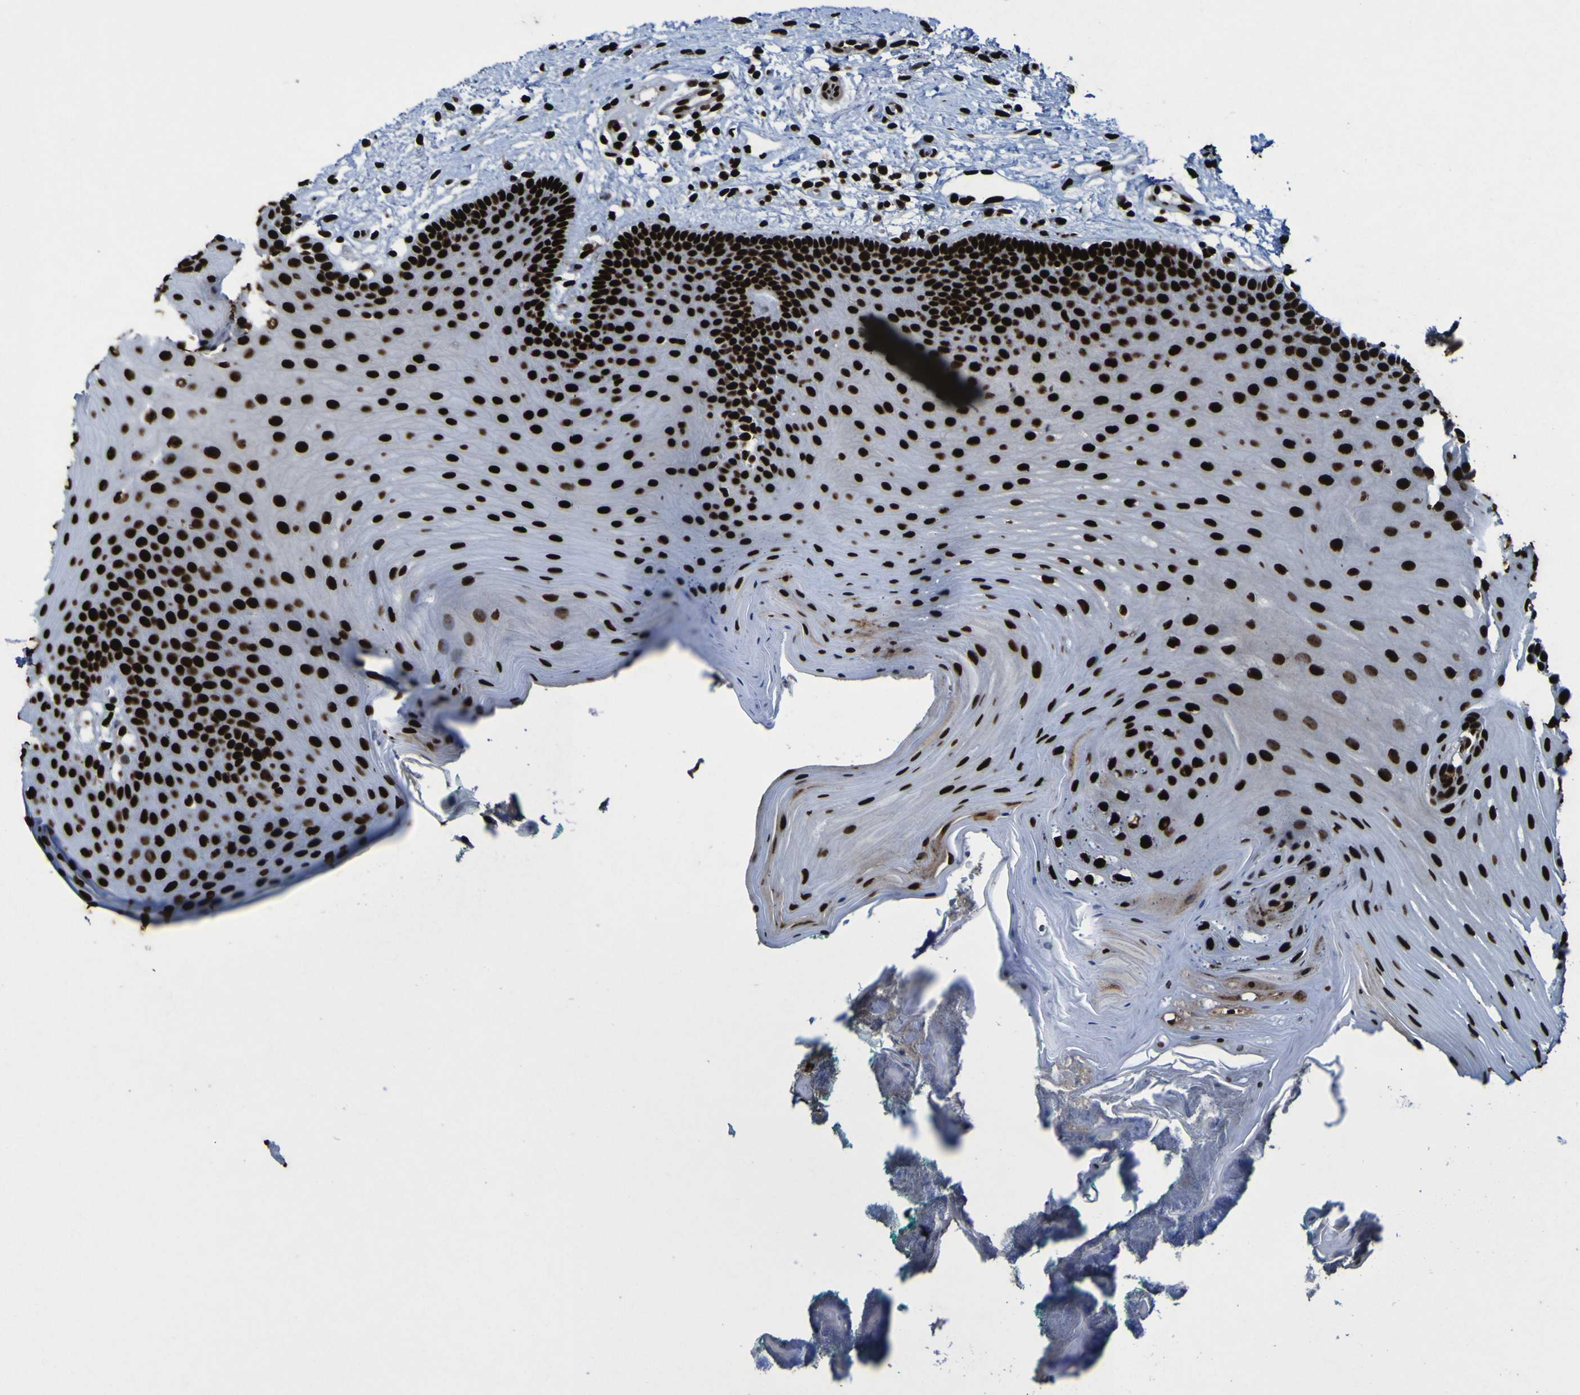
{"staining": {"intensity": "strong", "quantity": ">75%", "location": "nuclear"}, "tissue": "oral mucosa", "cell_type": "Squamous epithelial cells", "image_type": "normal", "snomed": [{"axis": "morphology", "description": "Normal tissue, NOS"}, {"axis": "topography", "description": "Skeletal muscle"}, {"axis": "topography", "description": "Oral tissue"}], "caption": "About >75% of squamous epithelial cells in unremarkable human oral mucosa exhibit strong nuclear protein staining as visualized by brown immunohistochemical staining.", "gene": "NPM1", "patient": {"sex": "male", "age": 58}}